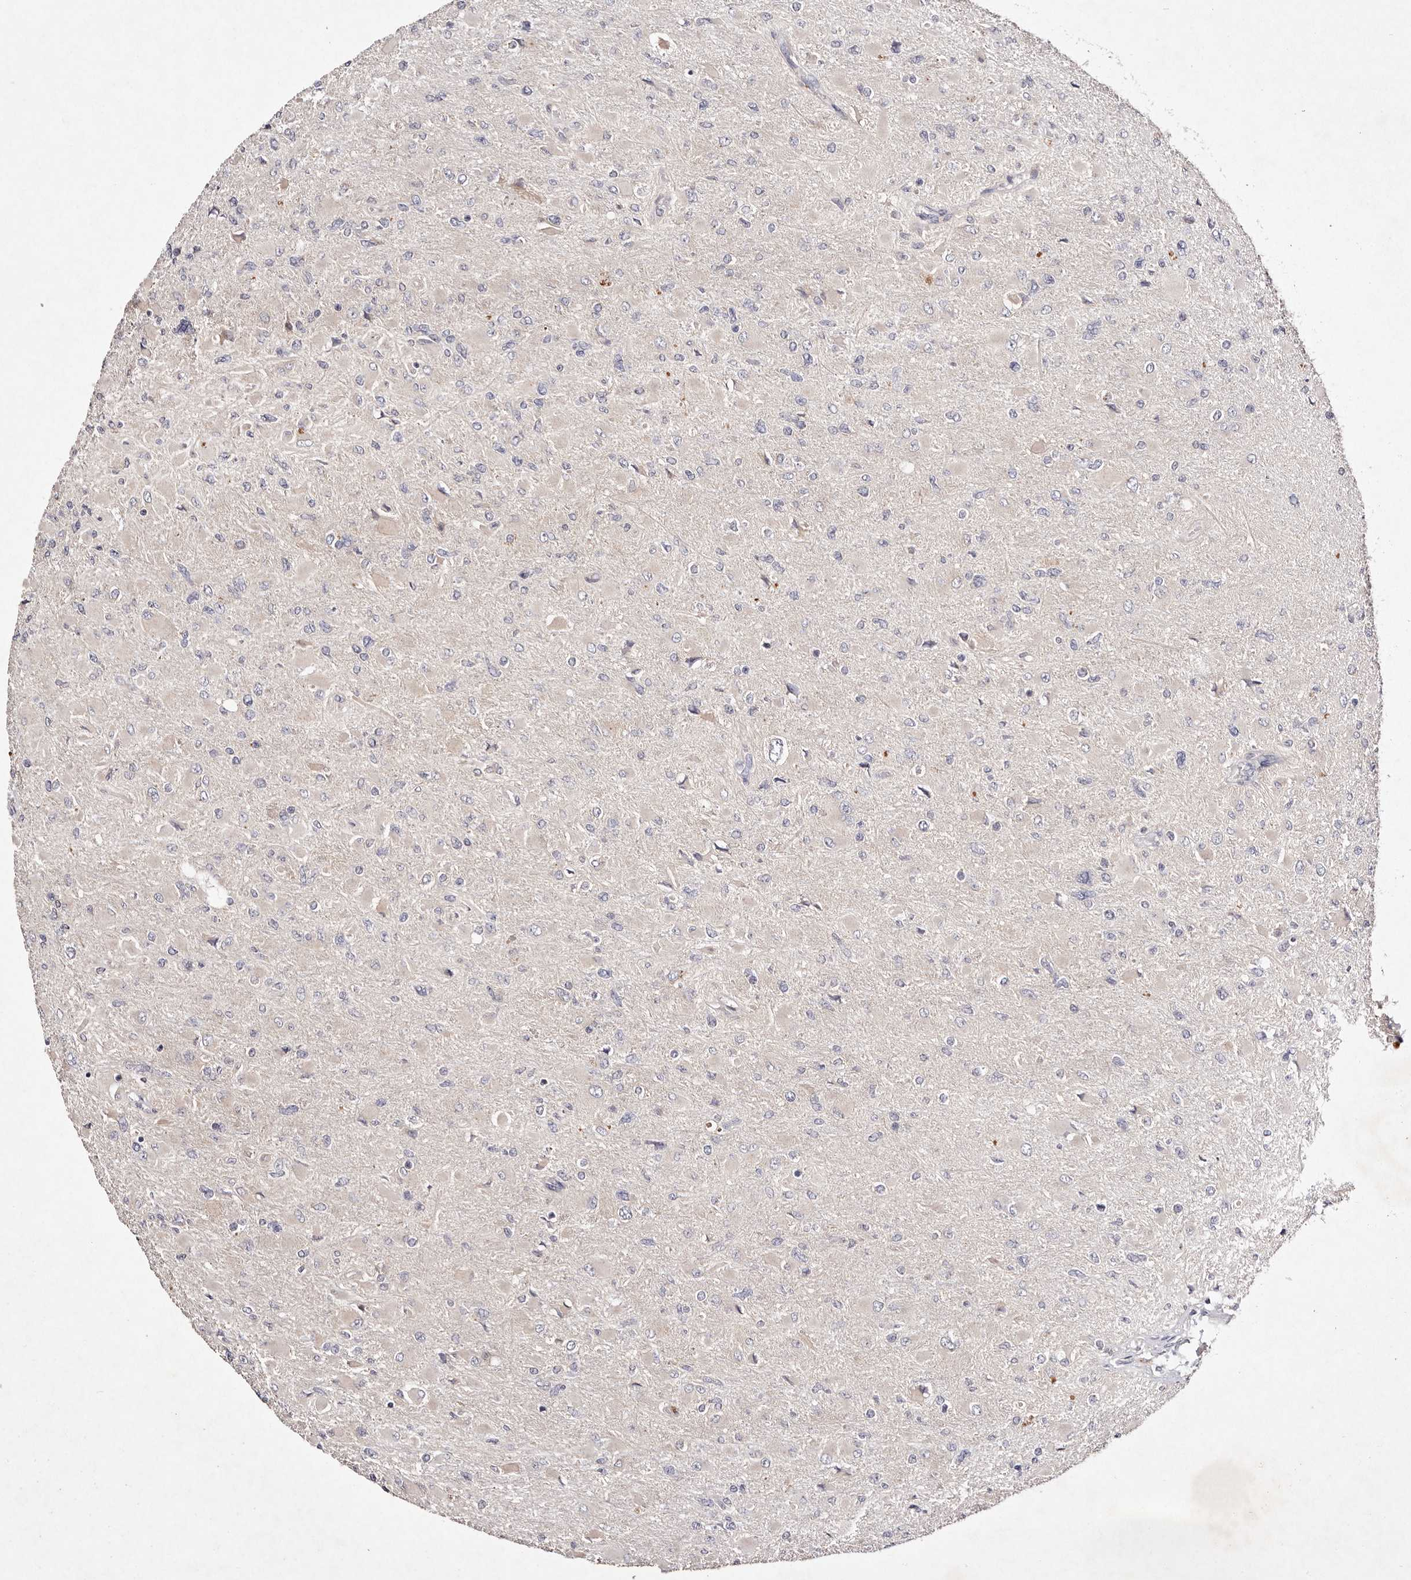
{"staining": {"intensity": "negative", "quantity": "none", "location": "none"}, "tissue": "glioma", "cell_type": "Tumor cells", "image_type": "cancer", "snomed": [{"axis": "morphology", "description": "Glioma, malignant, High grade"}, {"axis": "topography", "description": "Cerebral cortex"}], "caption": "Tumor cells are negative for protein expression in human malignant glioma (high-grade). The staining is performed using DAB (3,3'-diaminobenzidine) brown chromogen with nuclei counter-stained in using hematoxylin.", "gene": "TSC2", "patient": {"sex": "female", "age": 36}}